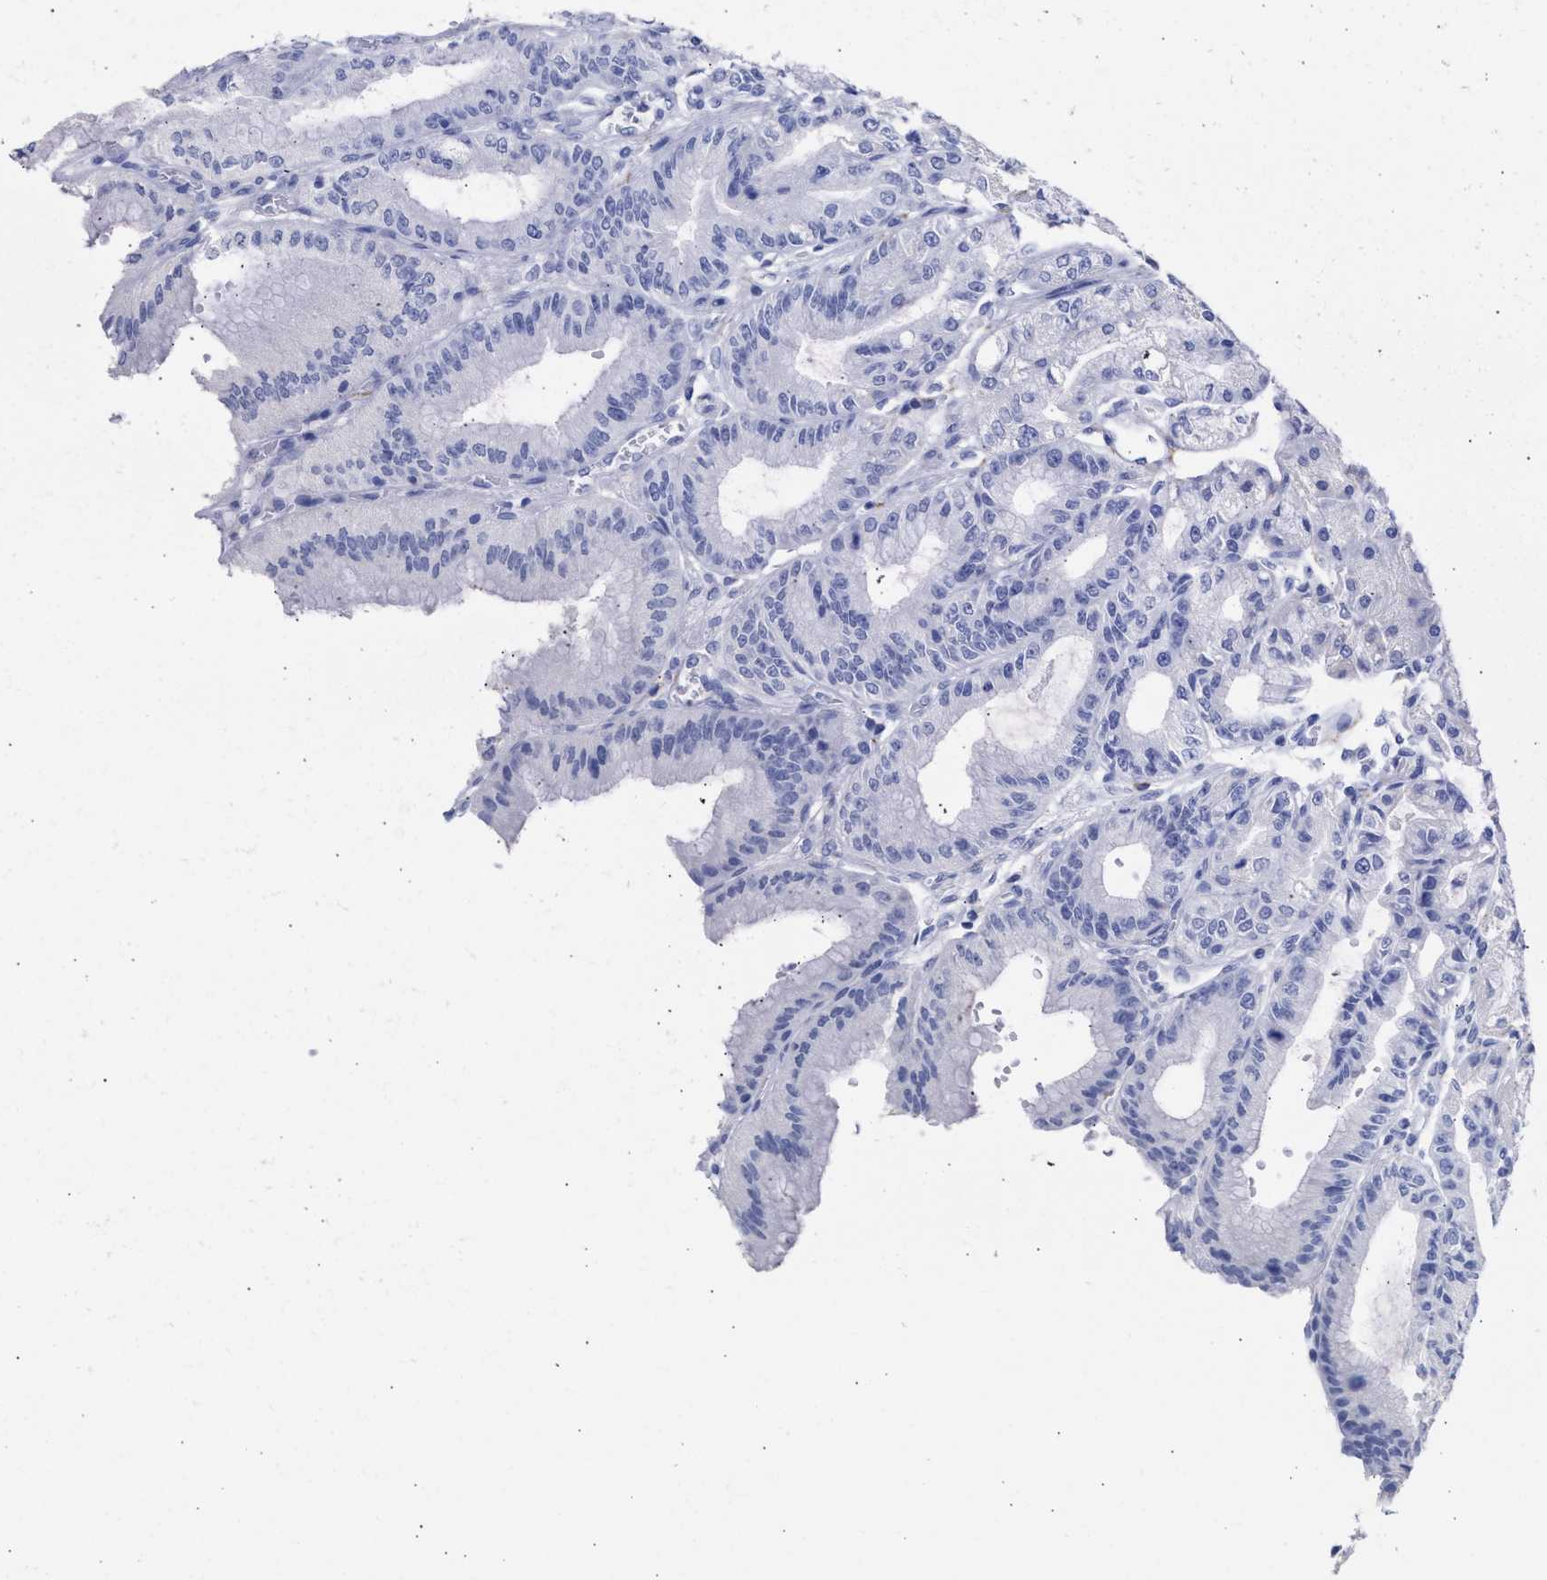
{"staining": {"intensity": "moderate", "quantity": "<25%", "location": "cytoplasmic/membranous"}, "tissue": "stomach", "cell_type": "Glandular cells", "image_type": "normal", "snomed": [{"axis": "morphology", "description": "Normal tissue, NOS"}, {"axis": "topography", "description": "Stomach, lower"}], "caption": "The micrograph reveals staining of benign stomach, revealing moderate cytoplasmic/membranous protein positivity (brown color) within glandular cells. (brown staining indicates protein expression, while blue staining denotes nuclei).", "gene": "NCAM1", "patient": {"sex": "male", "age": 71}}